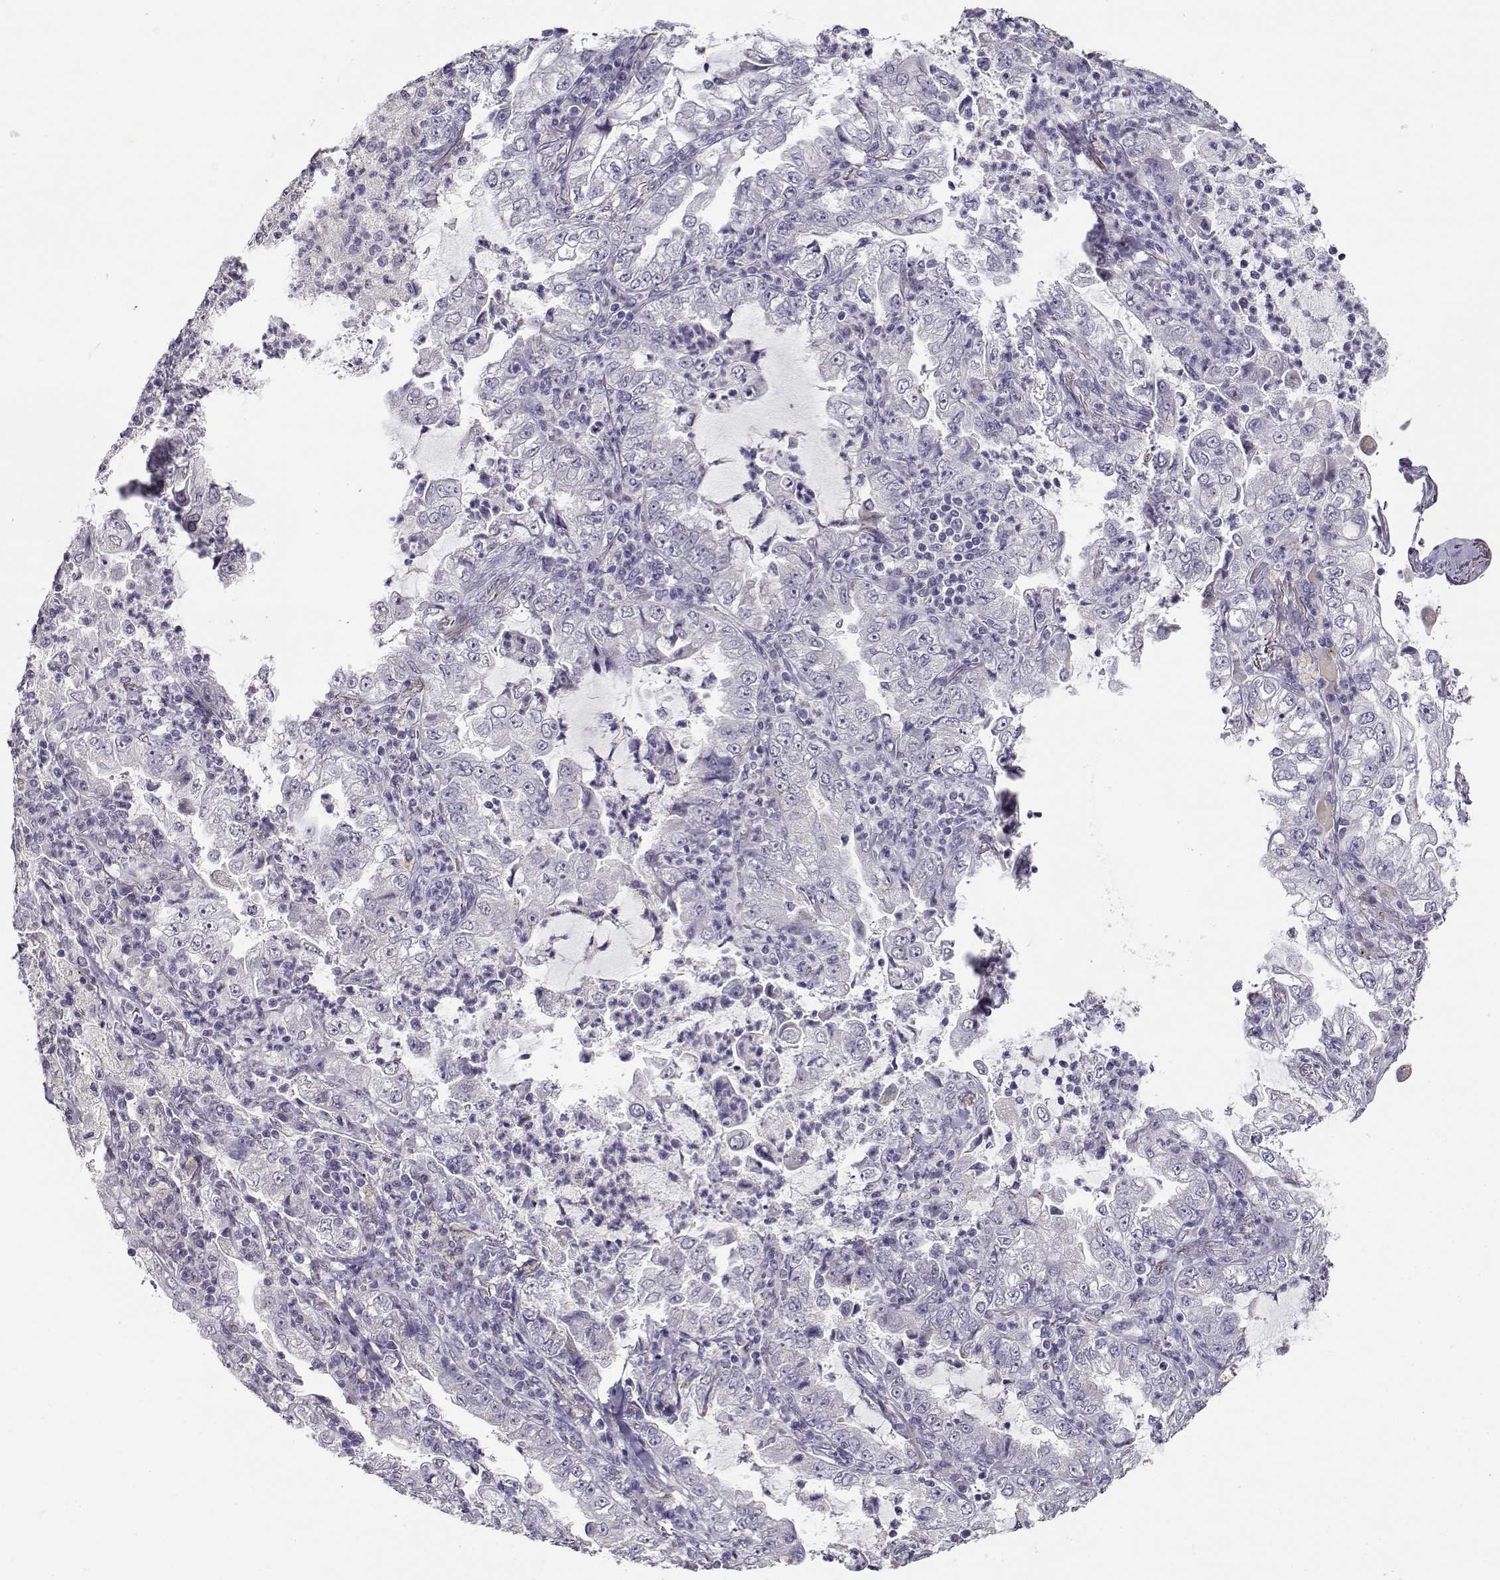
{"staining": {"intensity": "negative", "quantity": "none", "location": "none"}, "tissue": "lung cancer", "cell_type": "Tumor cells", "image_type": "cancer", "snomed": [{"axis": "morphology", "description": "Adenocarcinoma, NOS"}, {"axis": "topography", "description": "Lung"}], "caption": "Tumor cells are negative for protein expression in human lung cancer.", "gene": "RHOXF2", "patient": {"sex": "female", "age": 73}}